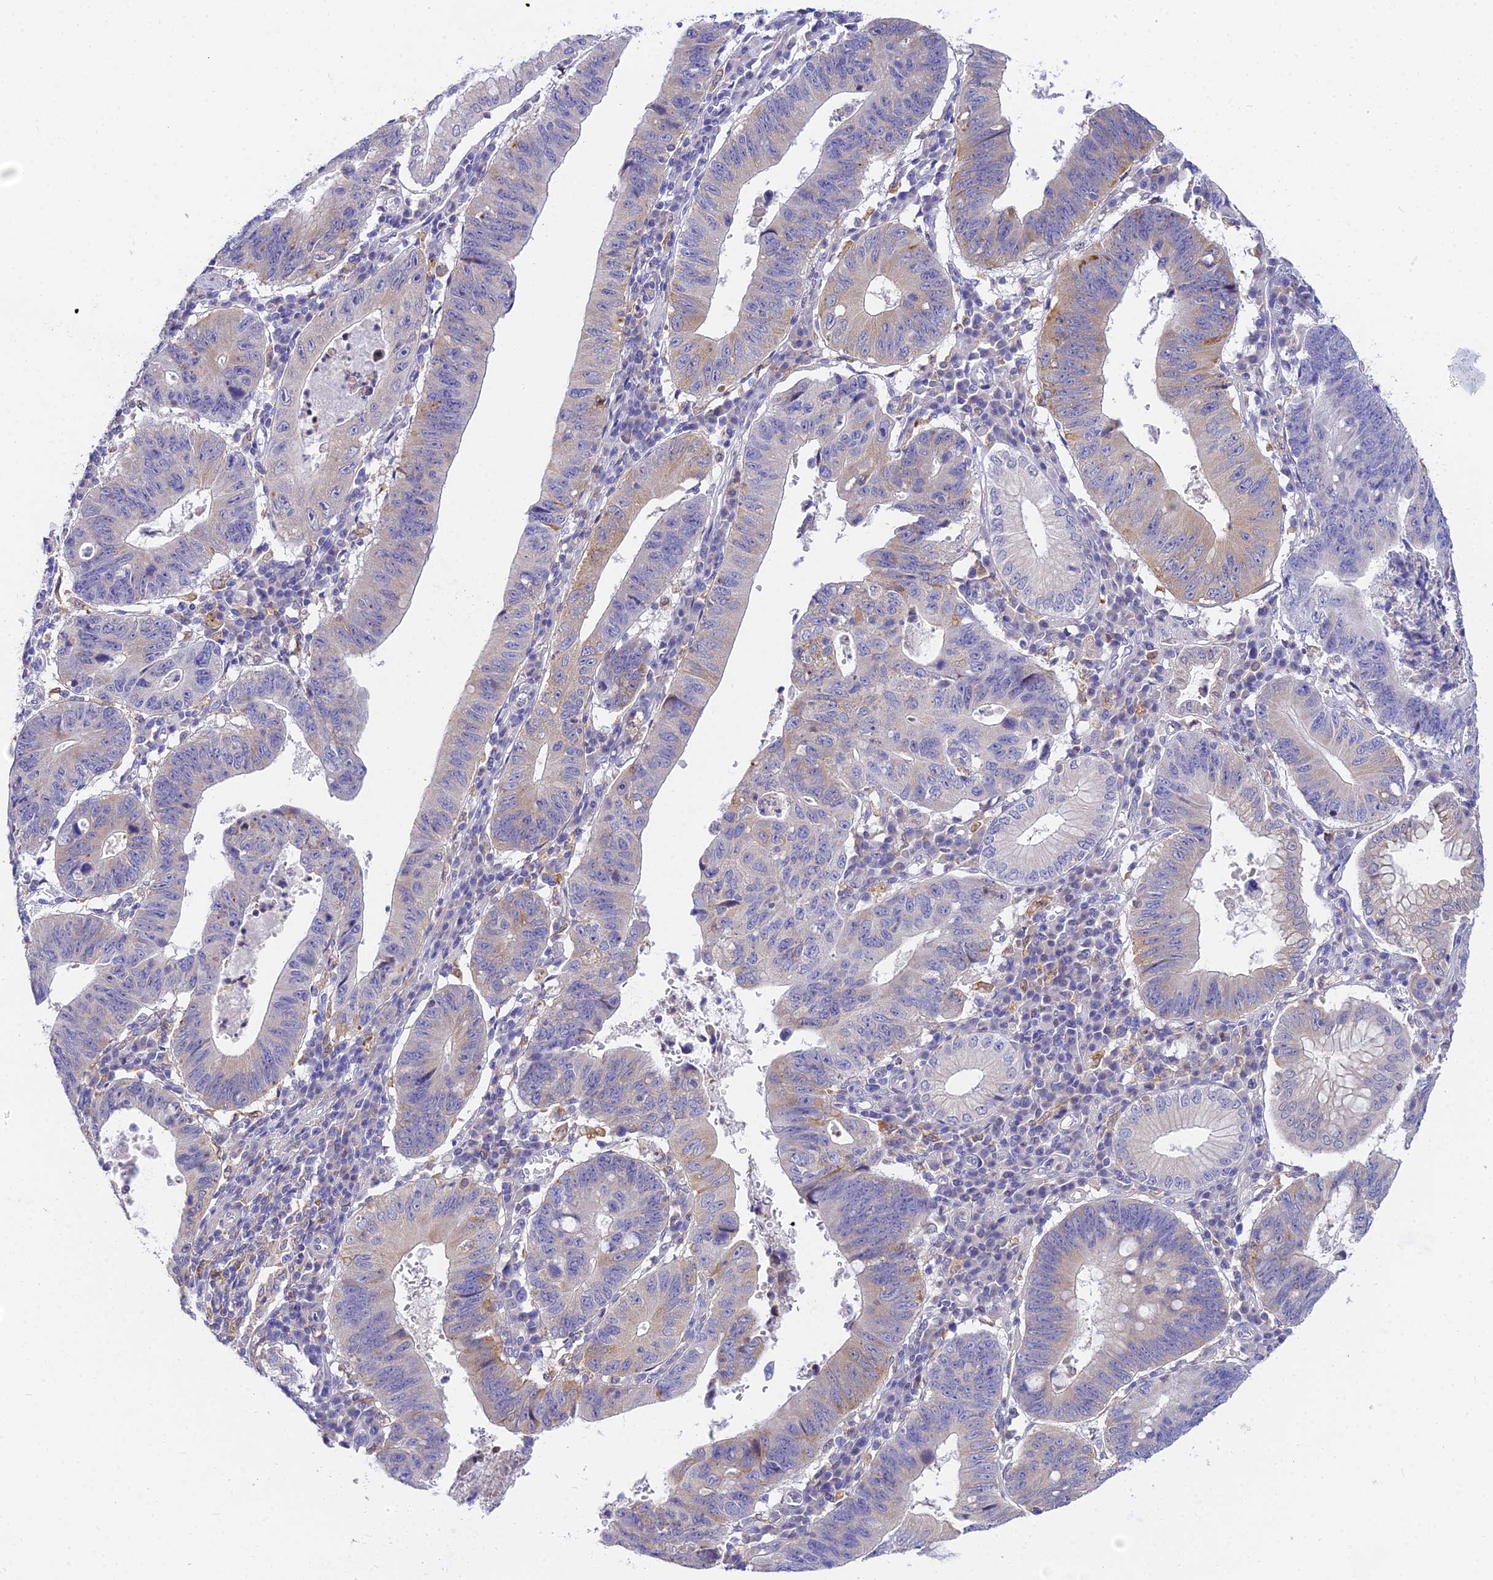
{"staining": {"intensity": "weak", "quantity": "<25%", "location": "cytoplasmic/membranous"}, "tissue": "stomach cancer", "cell_type": "Tumor cells", "image_type": "cancer", "snomed": [{"axis": "morphology", "description": "Adenocarcinoma, NOS"}, {"axis": "topography", "description": "Stomach"}], "caption": "The image displays no significant staining in tumor cells of stomach cancer (adenocarcinoma).", "gene": "ARL8B", "patient": {"sex": "male", "age": 59}}